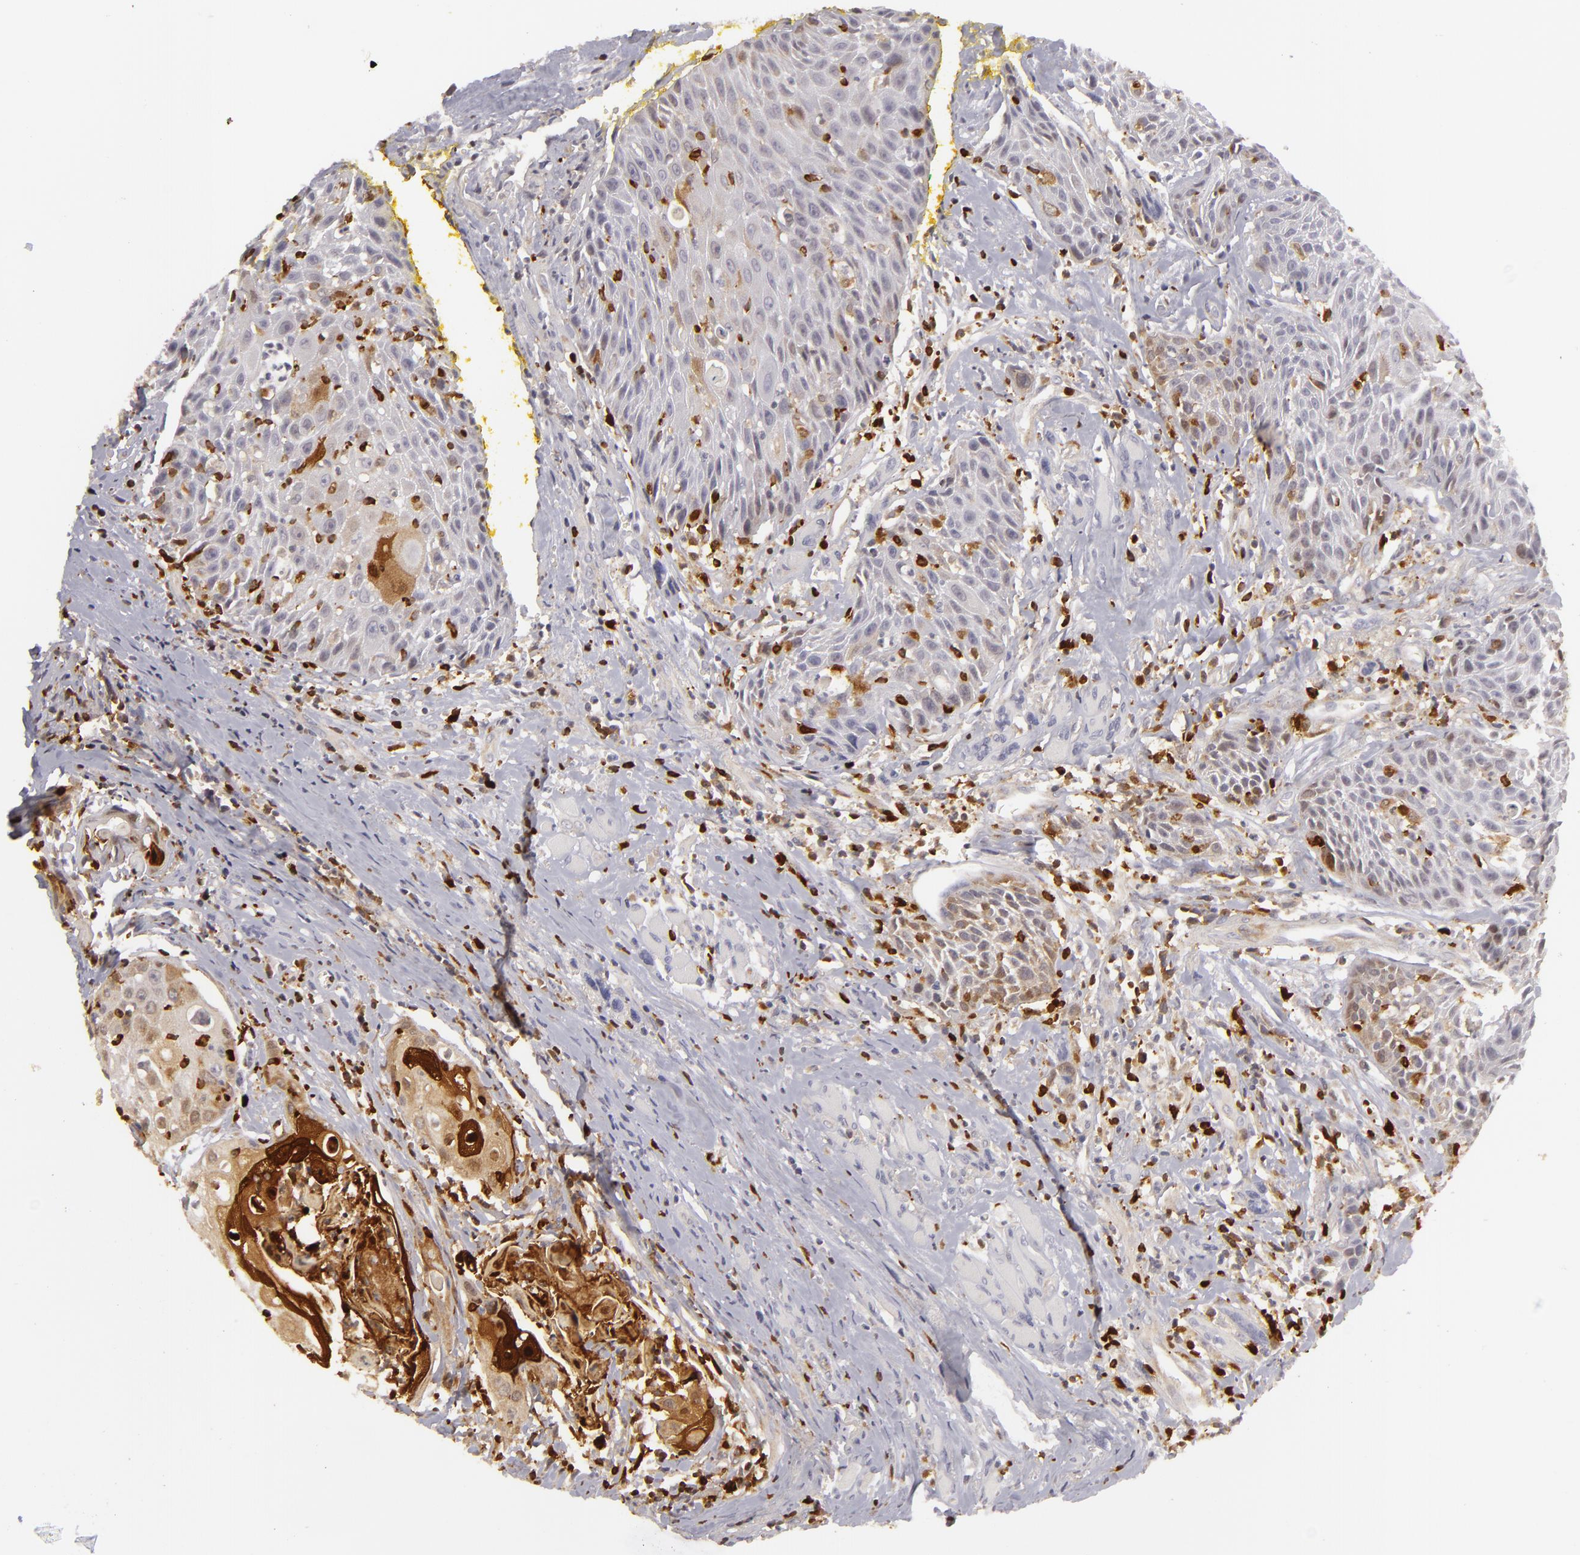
{"staining": {"intensity": "strong", "quantity": "25%-75%", "location": "cytoplasmic/membranous,nuclear"}, "tissue": "head and neck cancer", "cell_type": "Tumor cells", "image_type": "cancer", "snomed": [{"axis": "morphology", "description": "Squamous cell carcinoma, NOS"}, {"axis": "topography", "description": "Oral tissue"}, {"axis": "topography", "description": "Head-Neck"}], "caption": "Squamous cell carcinoma (head and neck) tissue displays strong cytoplasmic/membranous and nuclear staining in about 25%-75% of tumor cells", "gene": "APOBEC3G", "patient": {"sex": "female", "age": 82}}